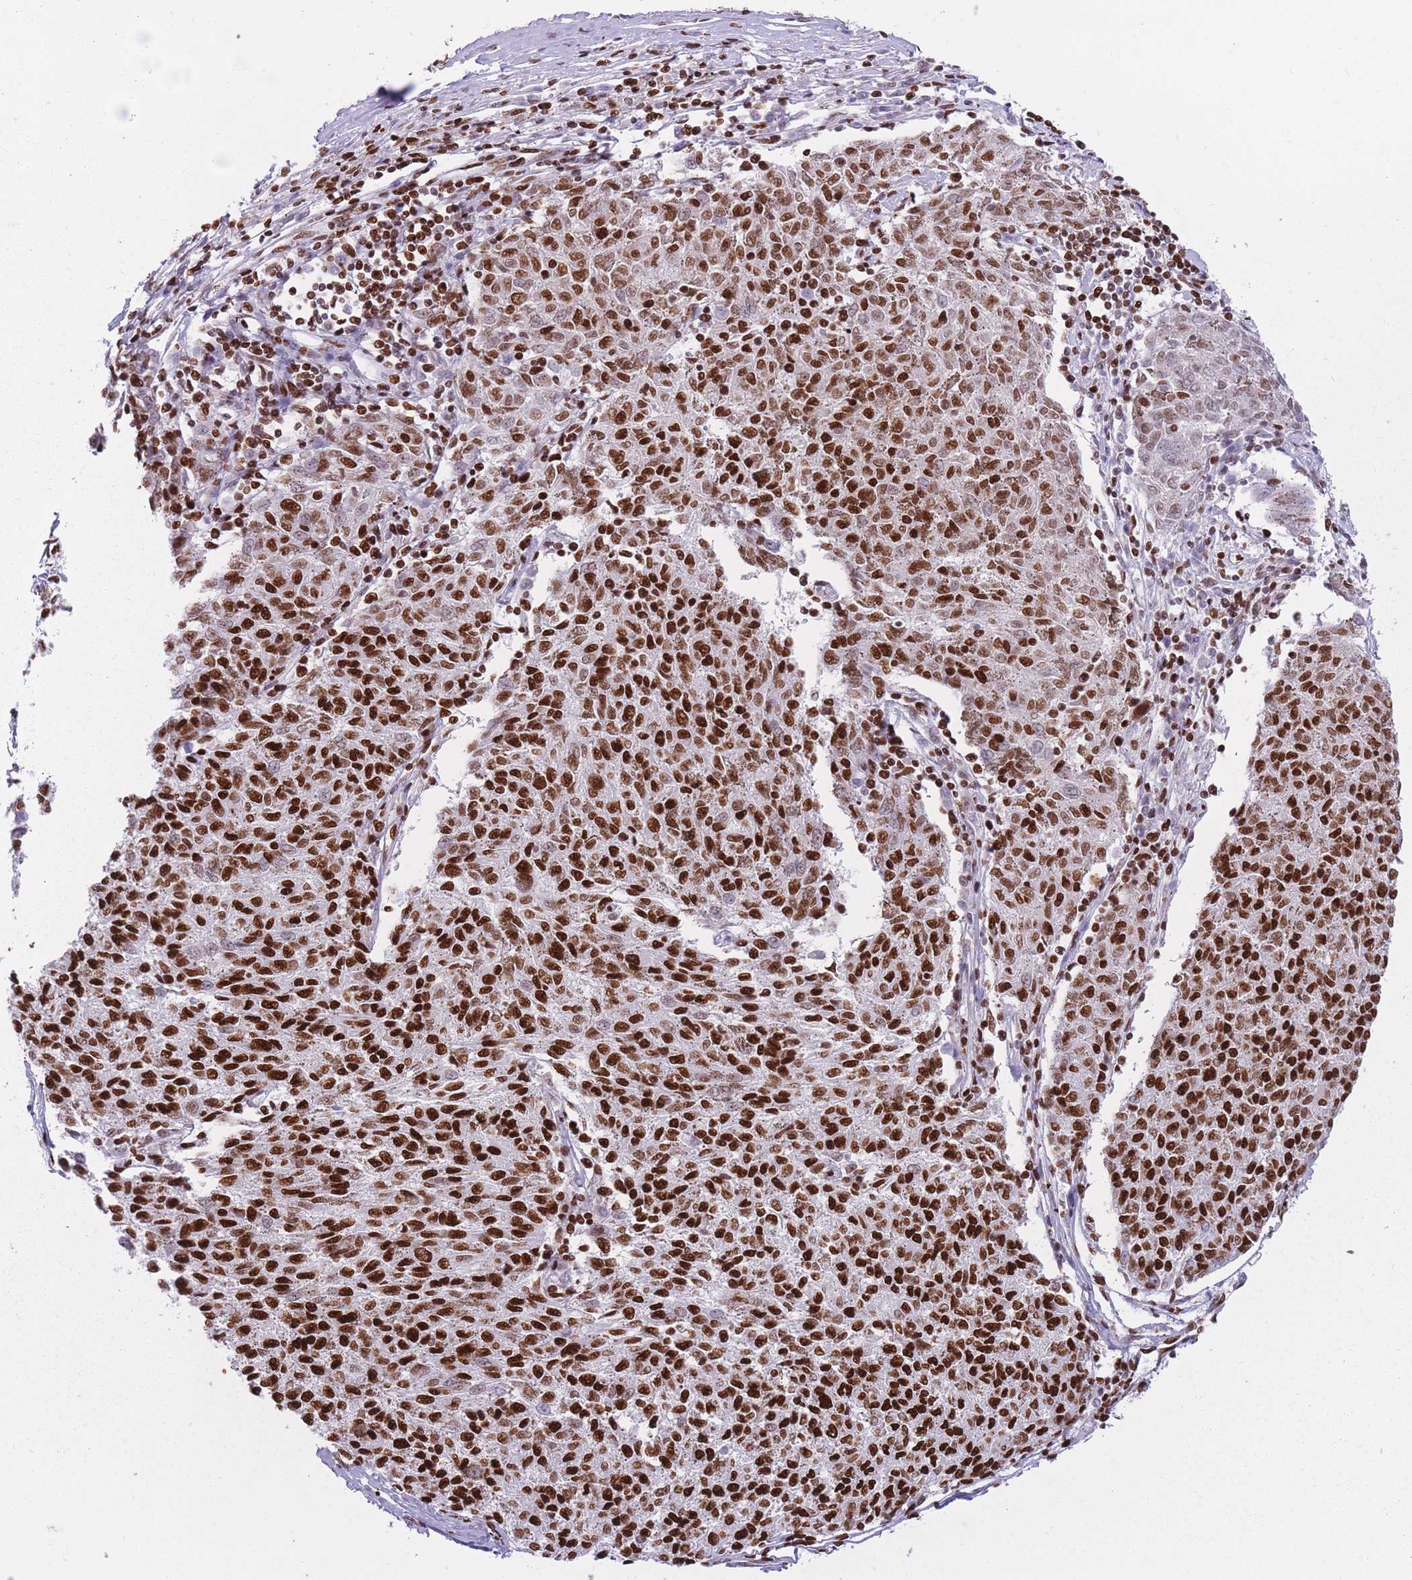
{"staining": {"intensity": "strong", "quantity": ">75%", "location": "nuclear"}, "tissue": "melanoma", "cell_type": "Tumor cells", "image_type": "cancer", "snomed": [{"axis": "morphology", "description": "Malignant melanoma, NOS"}, {"axis": "topography", "description": "Skin"}], "caption": "Strong nuclear expression for a protein is present in approximately >75% of tumor cells of malignant melanoma using immunohistochemistry (IHC).", "gene": "HNRNPUL1", "patient": {"sex": "female", "age": 72}}